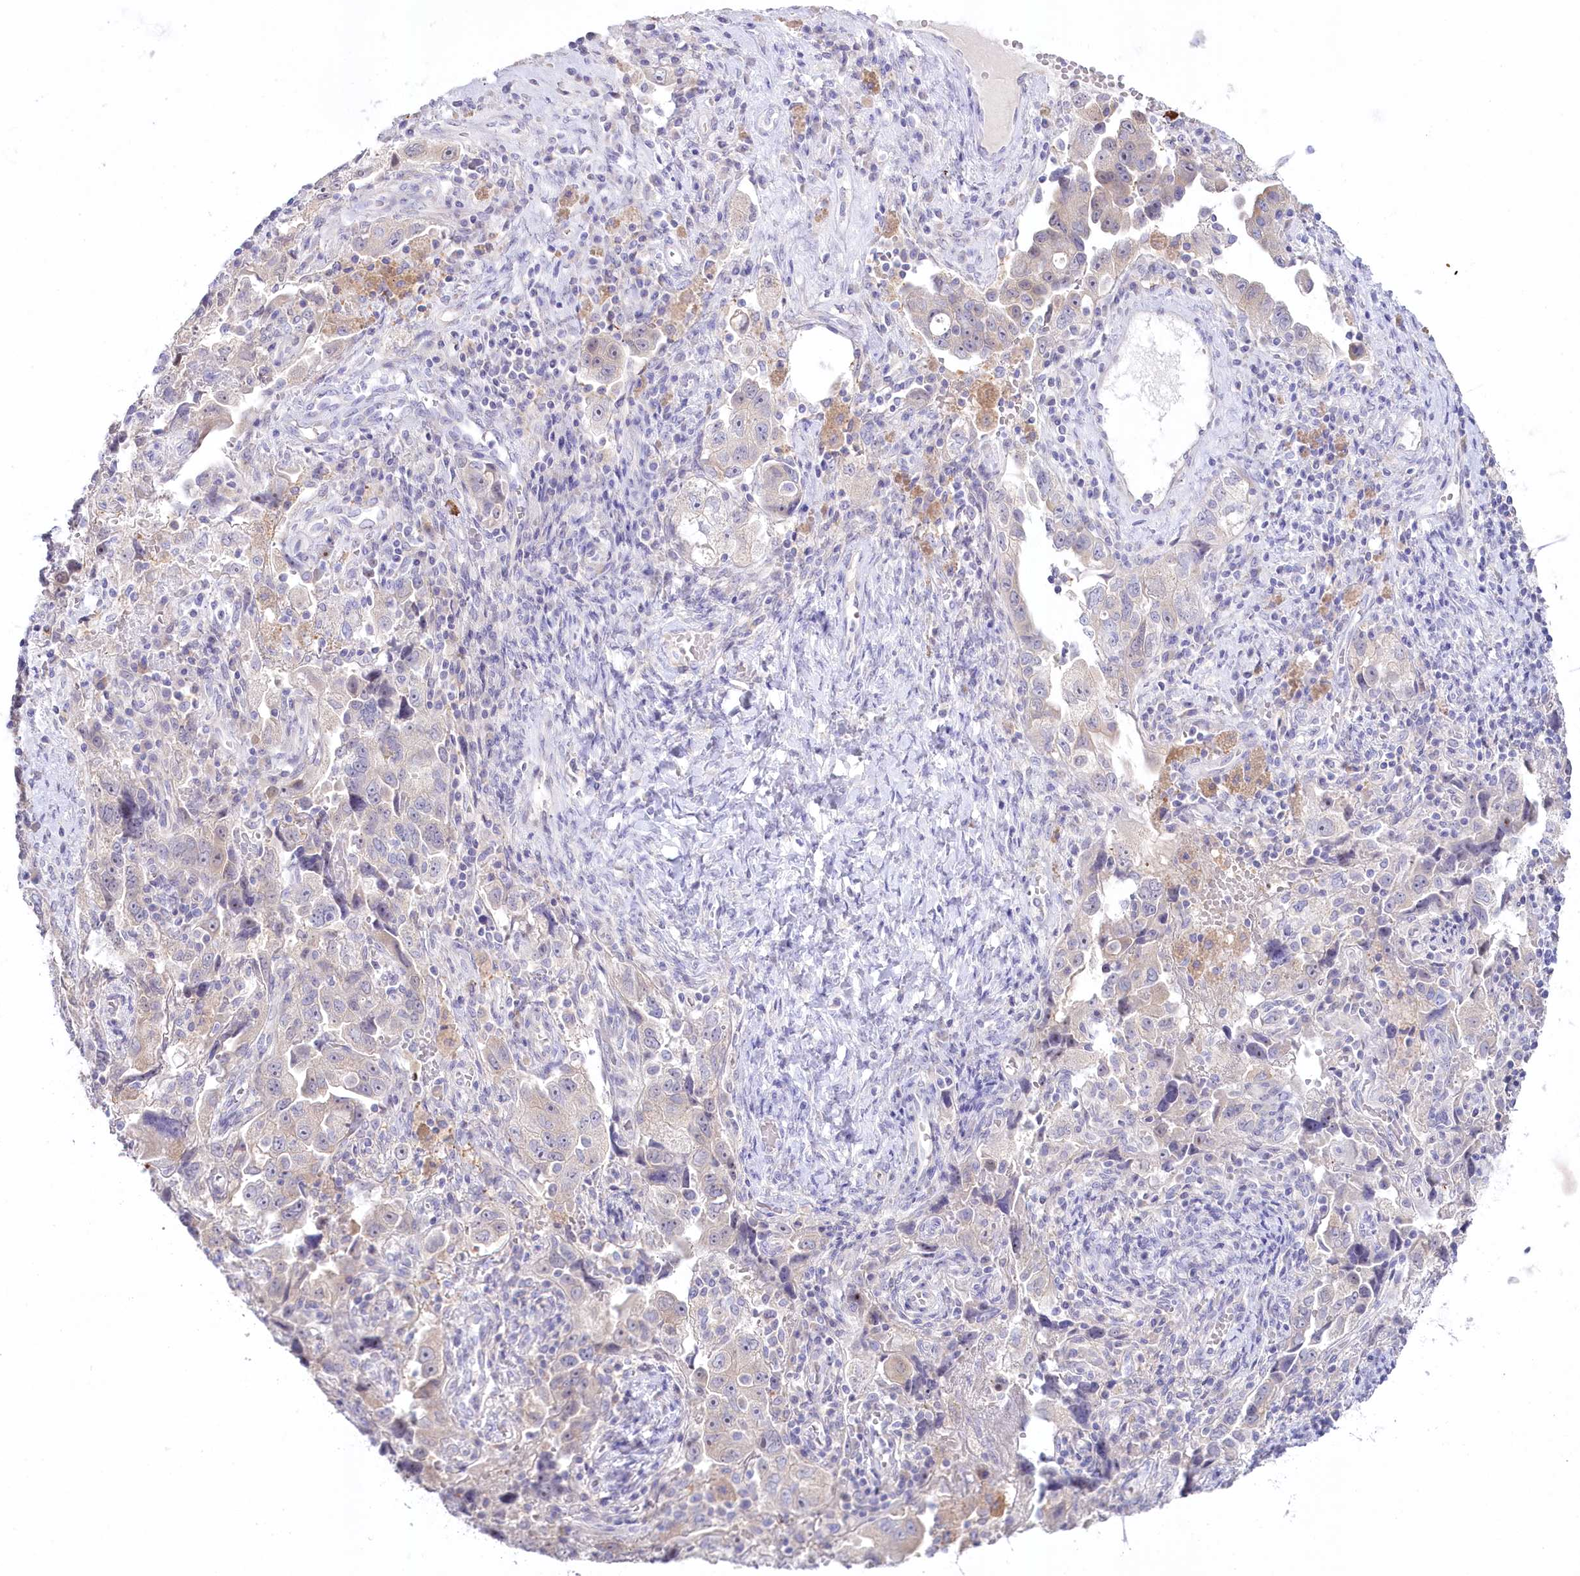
{"staining": {"intensity": "negative", "quantity": "none", "location": "none"}, "tissue": "ovarian cancer", "cell_type": "Tumor cells", "image_type": "cancer", "snomed": [{"axis": "morphology", "description": "Carcinoma, NOS"}, {"axis": "morphology", "description": "Cystadenocarcinoma, serous, NOS"}, {"axis": "topography", "description": "Ovary"}], "caption": "Histopathology image shows no protein expression in tumor cells of serous cystadenocarcinoma (ovarian) tissue. (DAB IHC, high magnification).", "gene": "MYOZ1", "patient": {"sex": "female", "age": 69}}